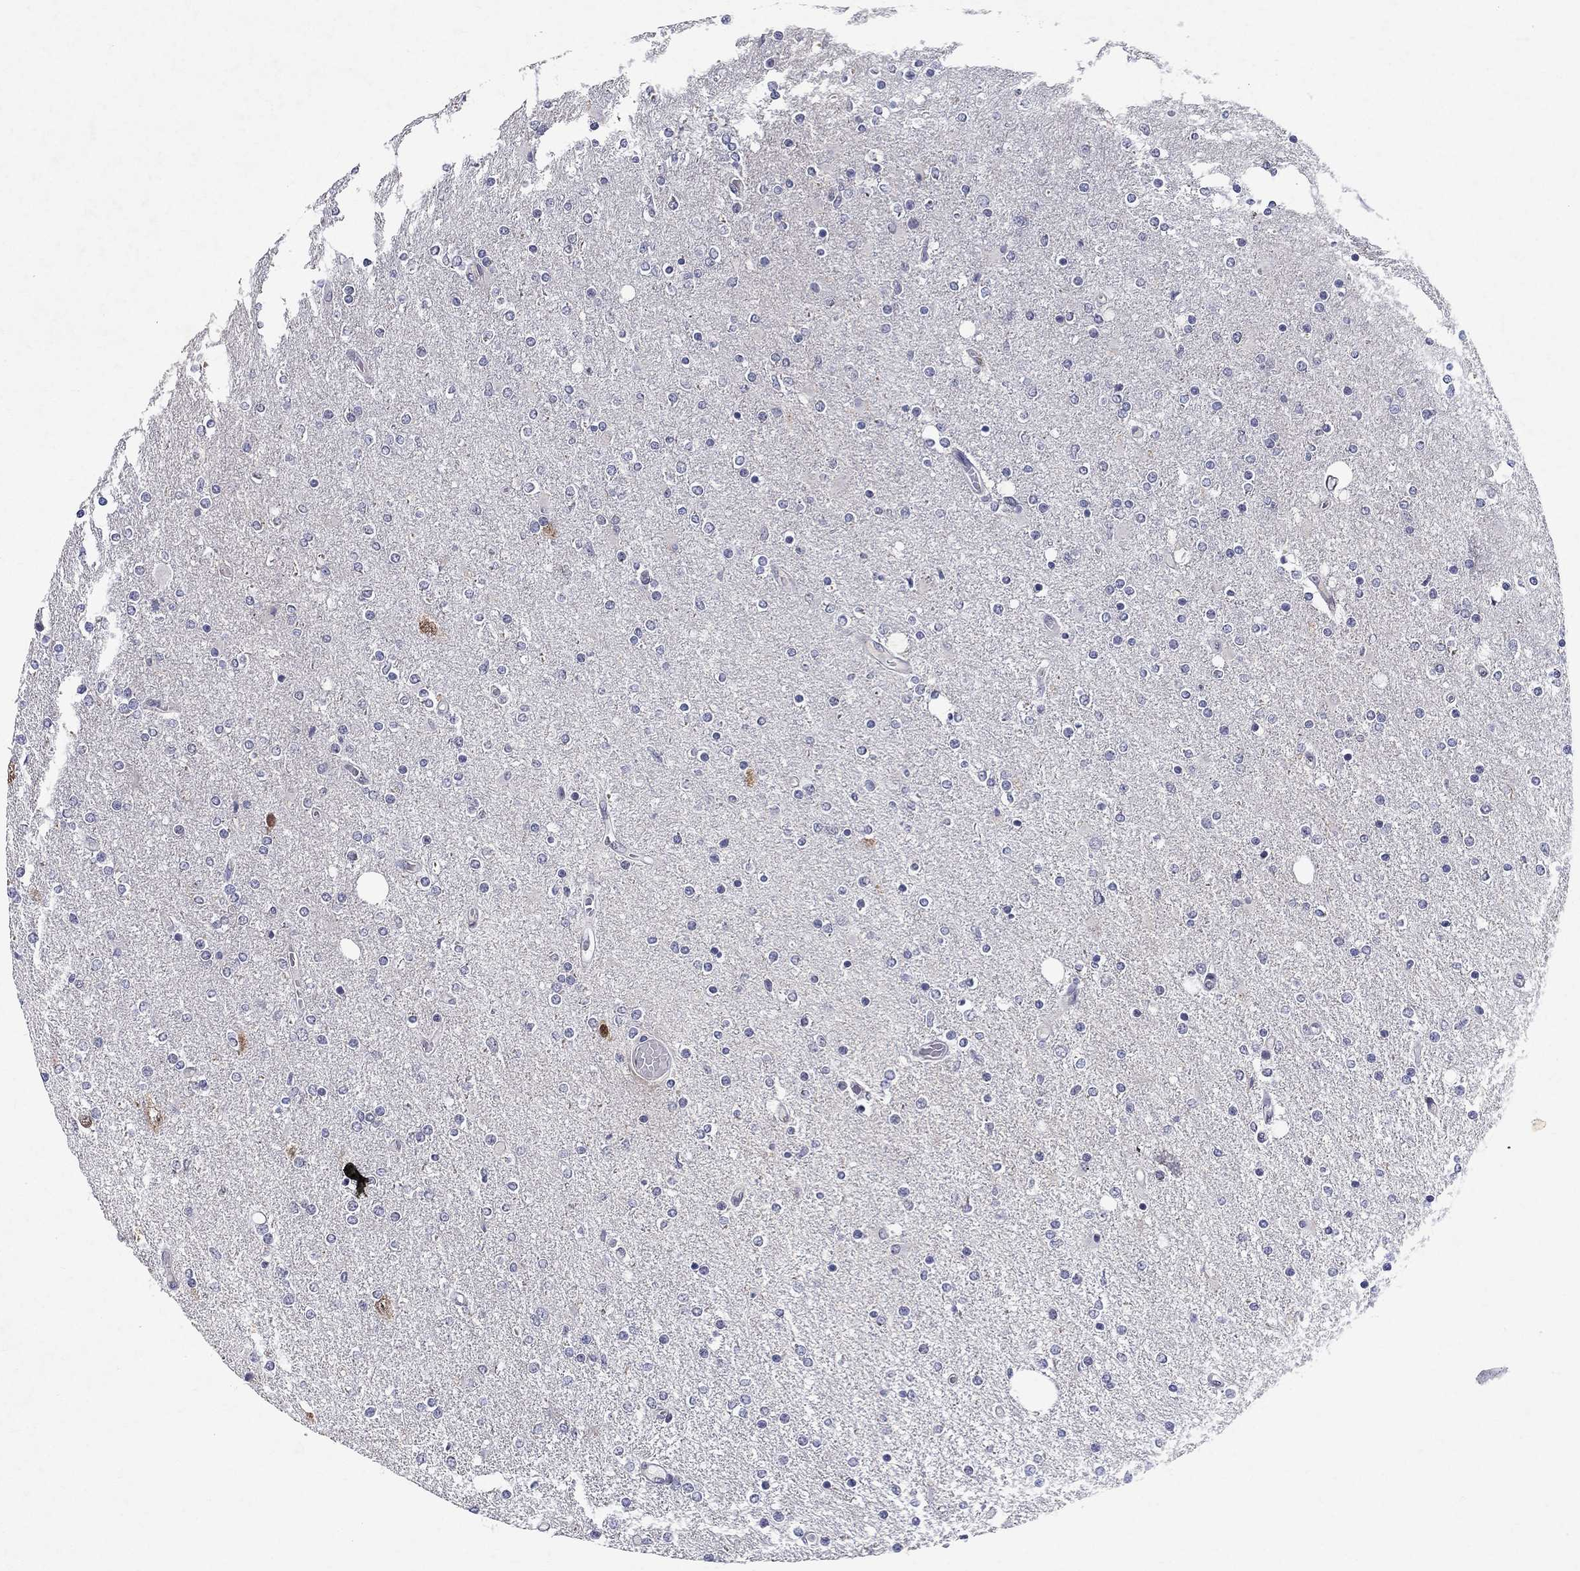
{"staining": {"intensity": "negative", "quantity": "none", "location": "none"}, "tissue": "glioma", "cell_type": "Tumor cells", "image_type": "cancer", "snomed": [{"axis": "morphology", "description": "Glioma, malignant, High grade"}, {"axis": "topography", "description": "Cerebral cortex"}], "caption": "Immunohistochemistry (IHC) of glioma reveals no positivity in tumor cells.", "gene": "RBFOX1", "patient": {"sex": "male", "age": 70}}